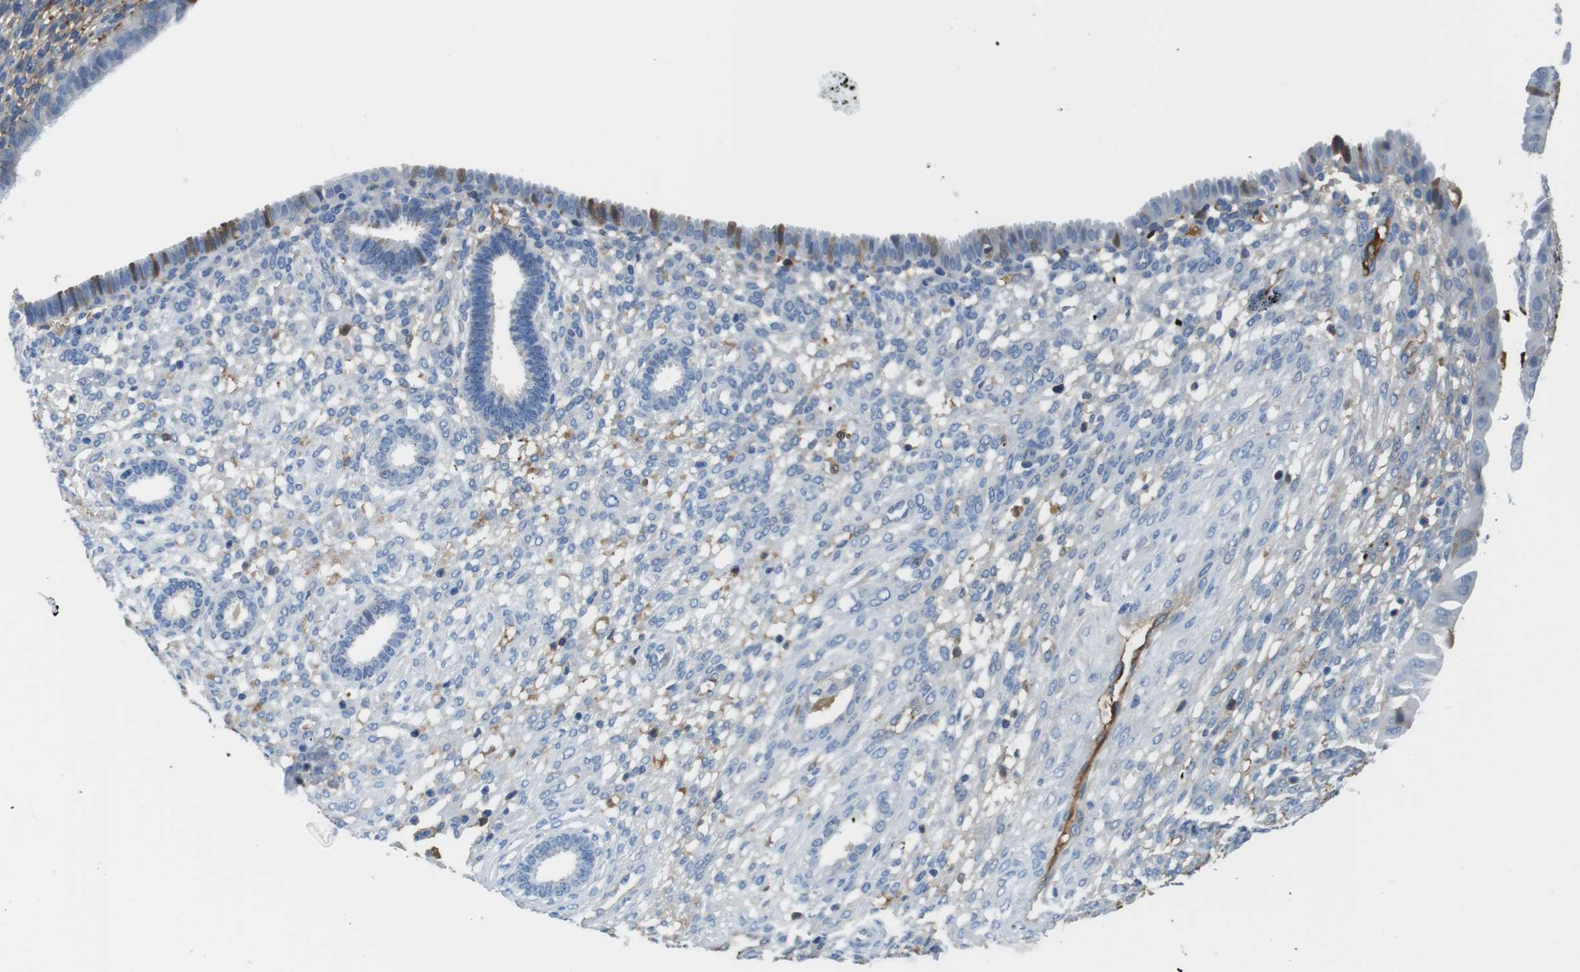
{"staining": {"intensity": "moderate", "quantity": "<25%", "location": "cytoplasmic/membranous"}, "tissue": "endometrium", "cell_type": "Cells in endometrial stroma", "image_type": "normal", "snomed": [{"axis": "morphology", "description": "Normal tissue, NOS"}, {"axis": "topography", "description": "Endometrium"}], "caption": "IHC (DAB (3,3'-diaminobenzidine)) staining of normal endometrium displays moderate cytoplasmic/membranous protein expression in approximately <25% of cells in endometrial stroma. (DAB (3,3'-diaminobenzidine) IHC, brown staining for protein, blue staining for nuclei).", "gene": "TMPRSS15", "patient": {"sex": "female", "age": 61}}